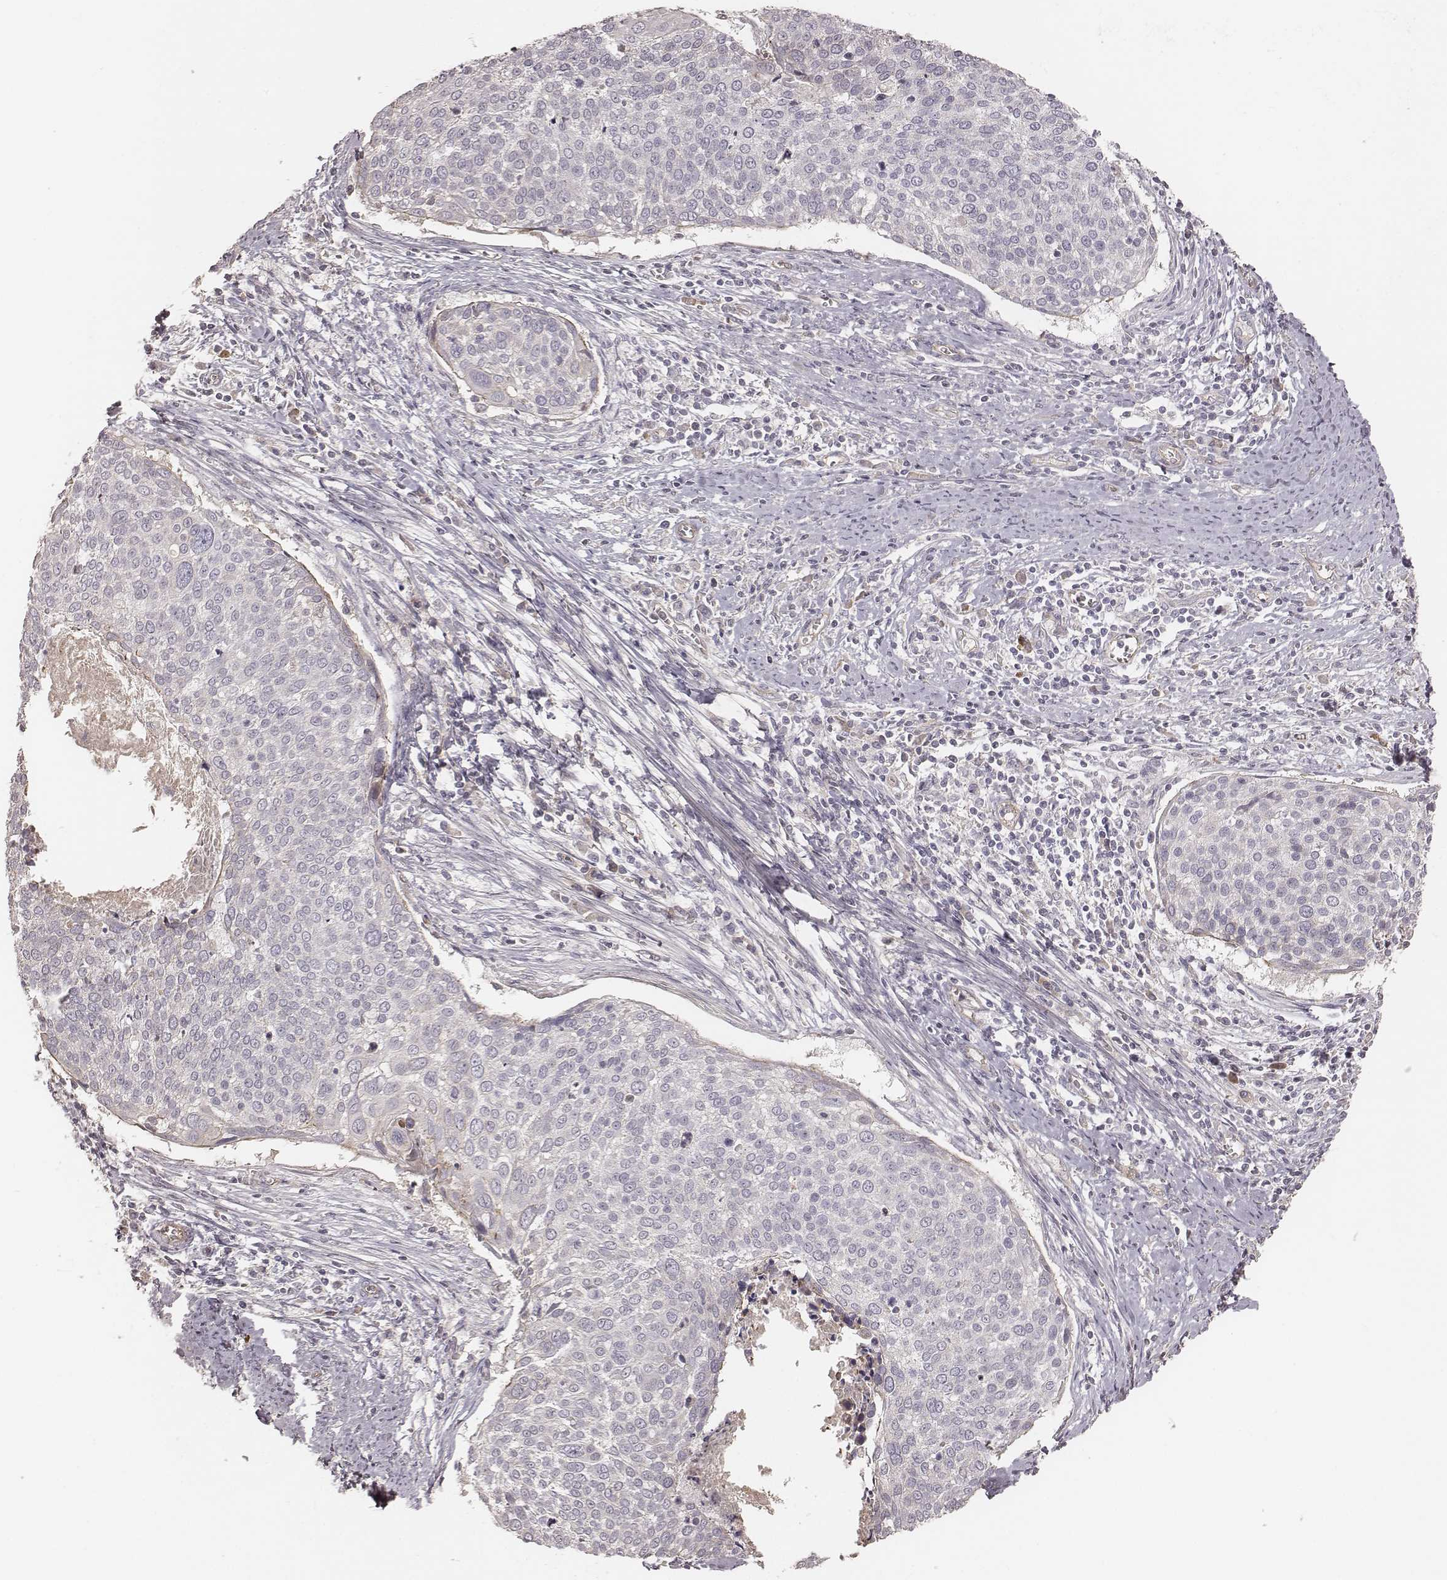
{"staining": {"intensity": "negative", "quantity": "none", "location": "none"}, "tissue": "cervical cancer", "cell_type": "Tumor cells", "image_type": "cancer", "snomed": [{"axis": "morphology", "description": "Squamous cell carcinoma, NOS"}, {"axis": "topography", "description": "Cervix"}], "caption": "A high-resolution image shows IHC staining of cervical squamous cell carcinoma, which displays no significant expression in tumor cells. The staining was performed using DAB (3,3'-diaminobenzidine) to visualize the protein expression in brown, while the nuclei were stained in blue with hematoxylin (Magnification: 20x).", "gene": "OTOGL", "patient": {"sex": "female", "age": 39}}